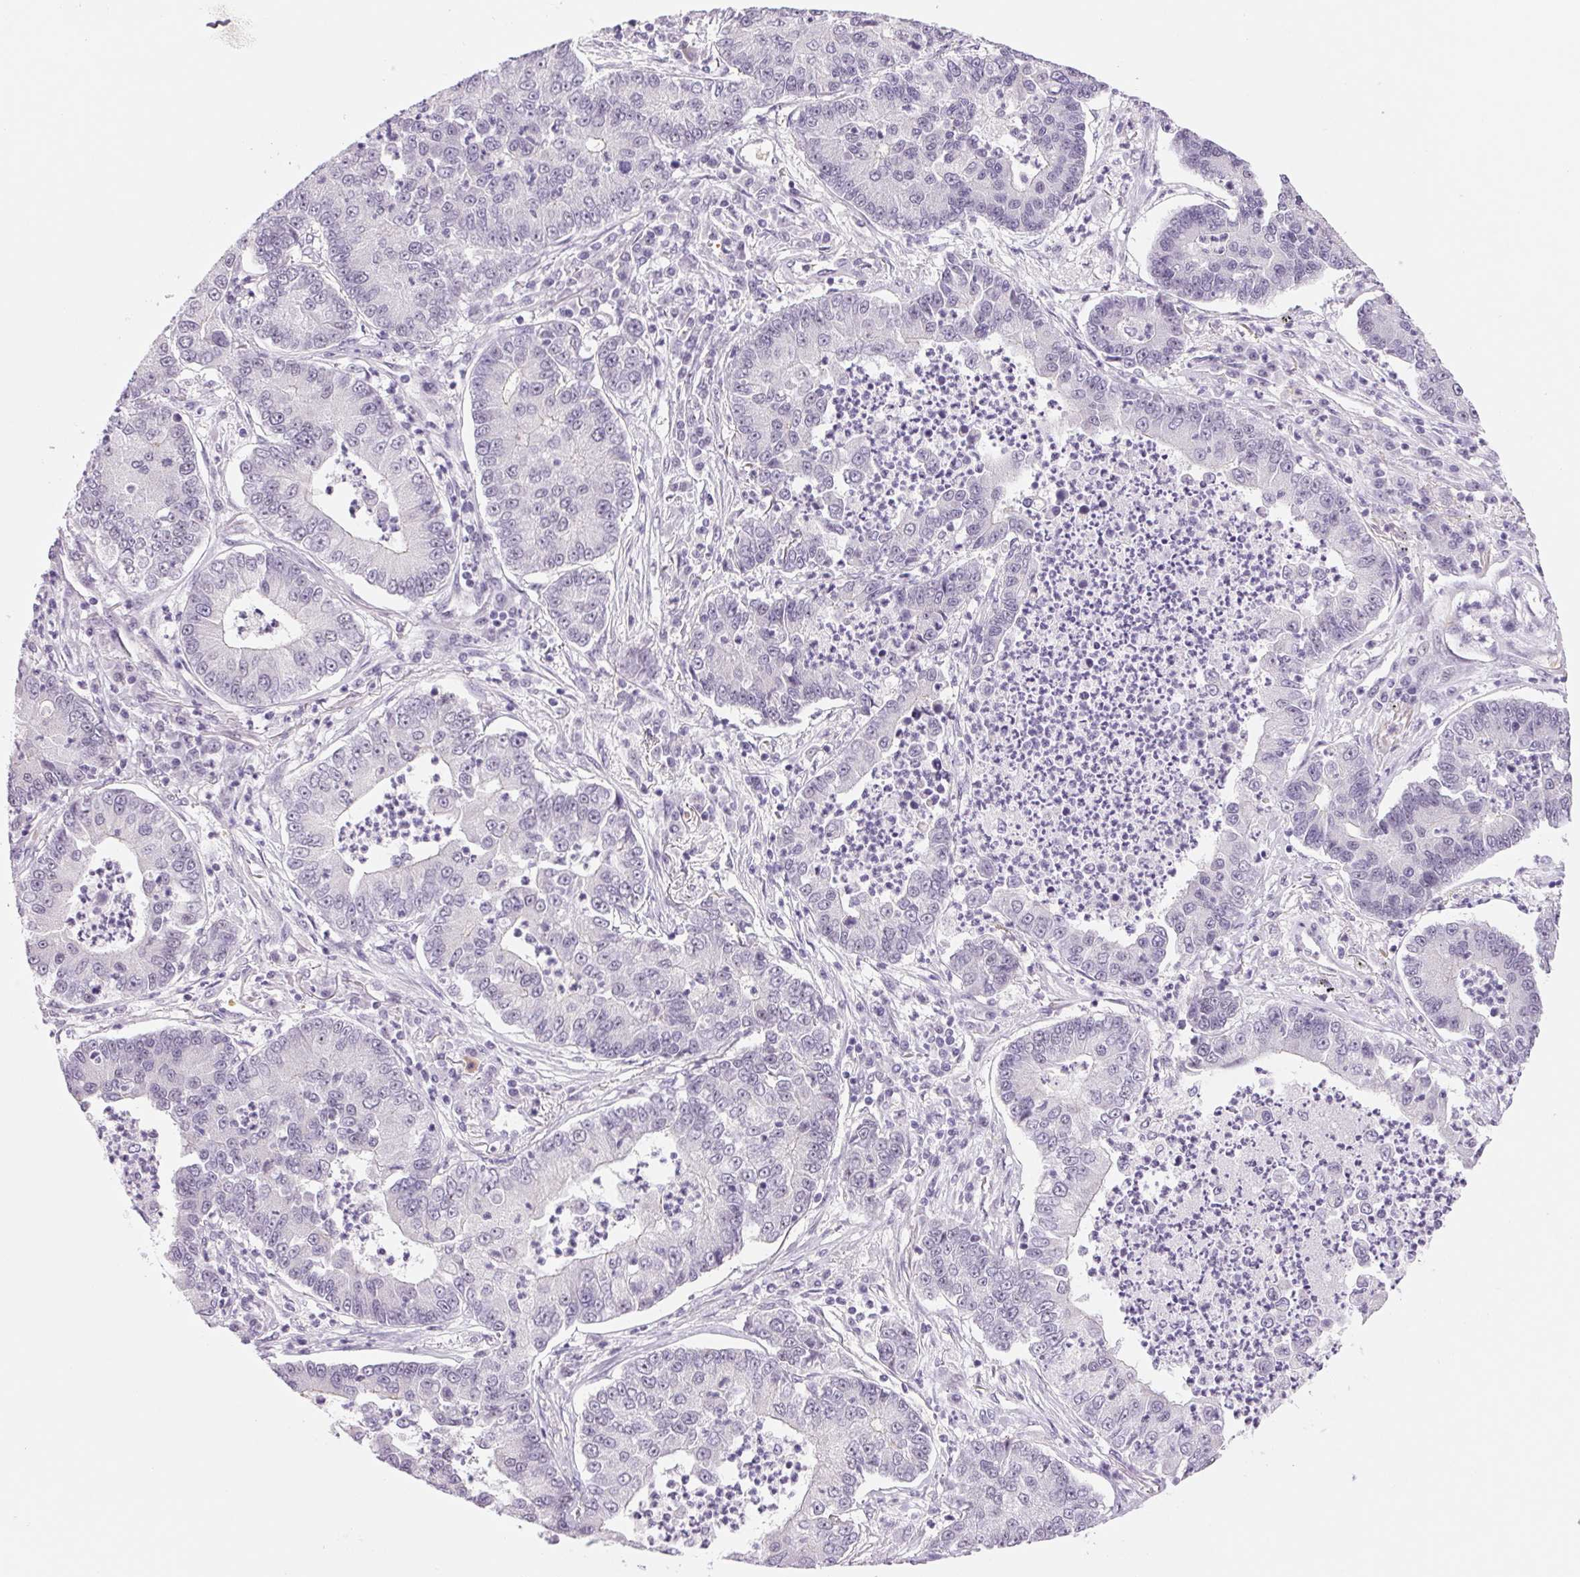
{"staining": {"intensity": "negative", "quantity": "none", "location": "none"}, "tissue": "lung cancer", "cell_type": "Tumor cells", "image_type": "cancer", "snomed": [{"axis": "morphology", "description": "Adenocarcinoma, NOS"}, {"axis": "topography", "description": "Lung"}], "caption": "A histopathology image of lung adenocarcinoma stained for a protein demonstrates no brown staining in tumor cells.", "gene": "ZC3H14", "patient": {"sex": "female", "age": 57}}